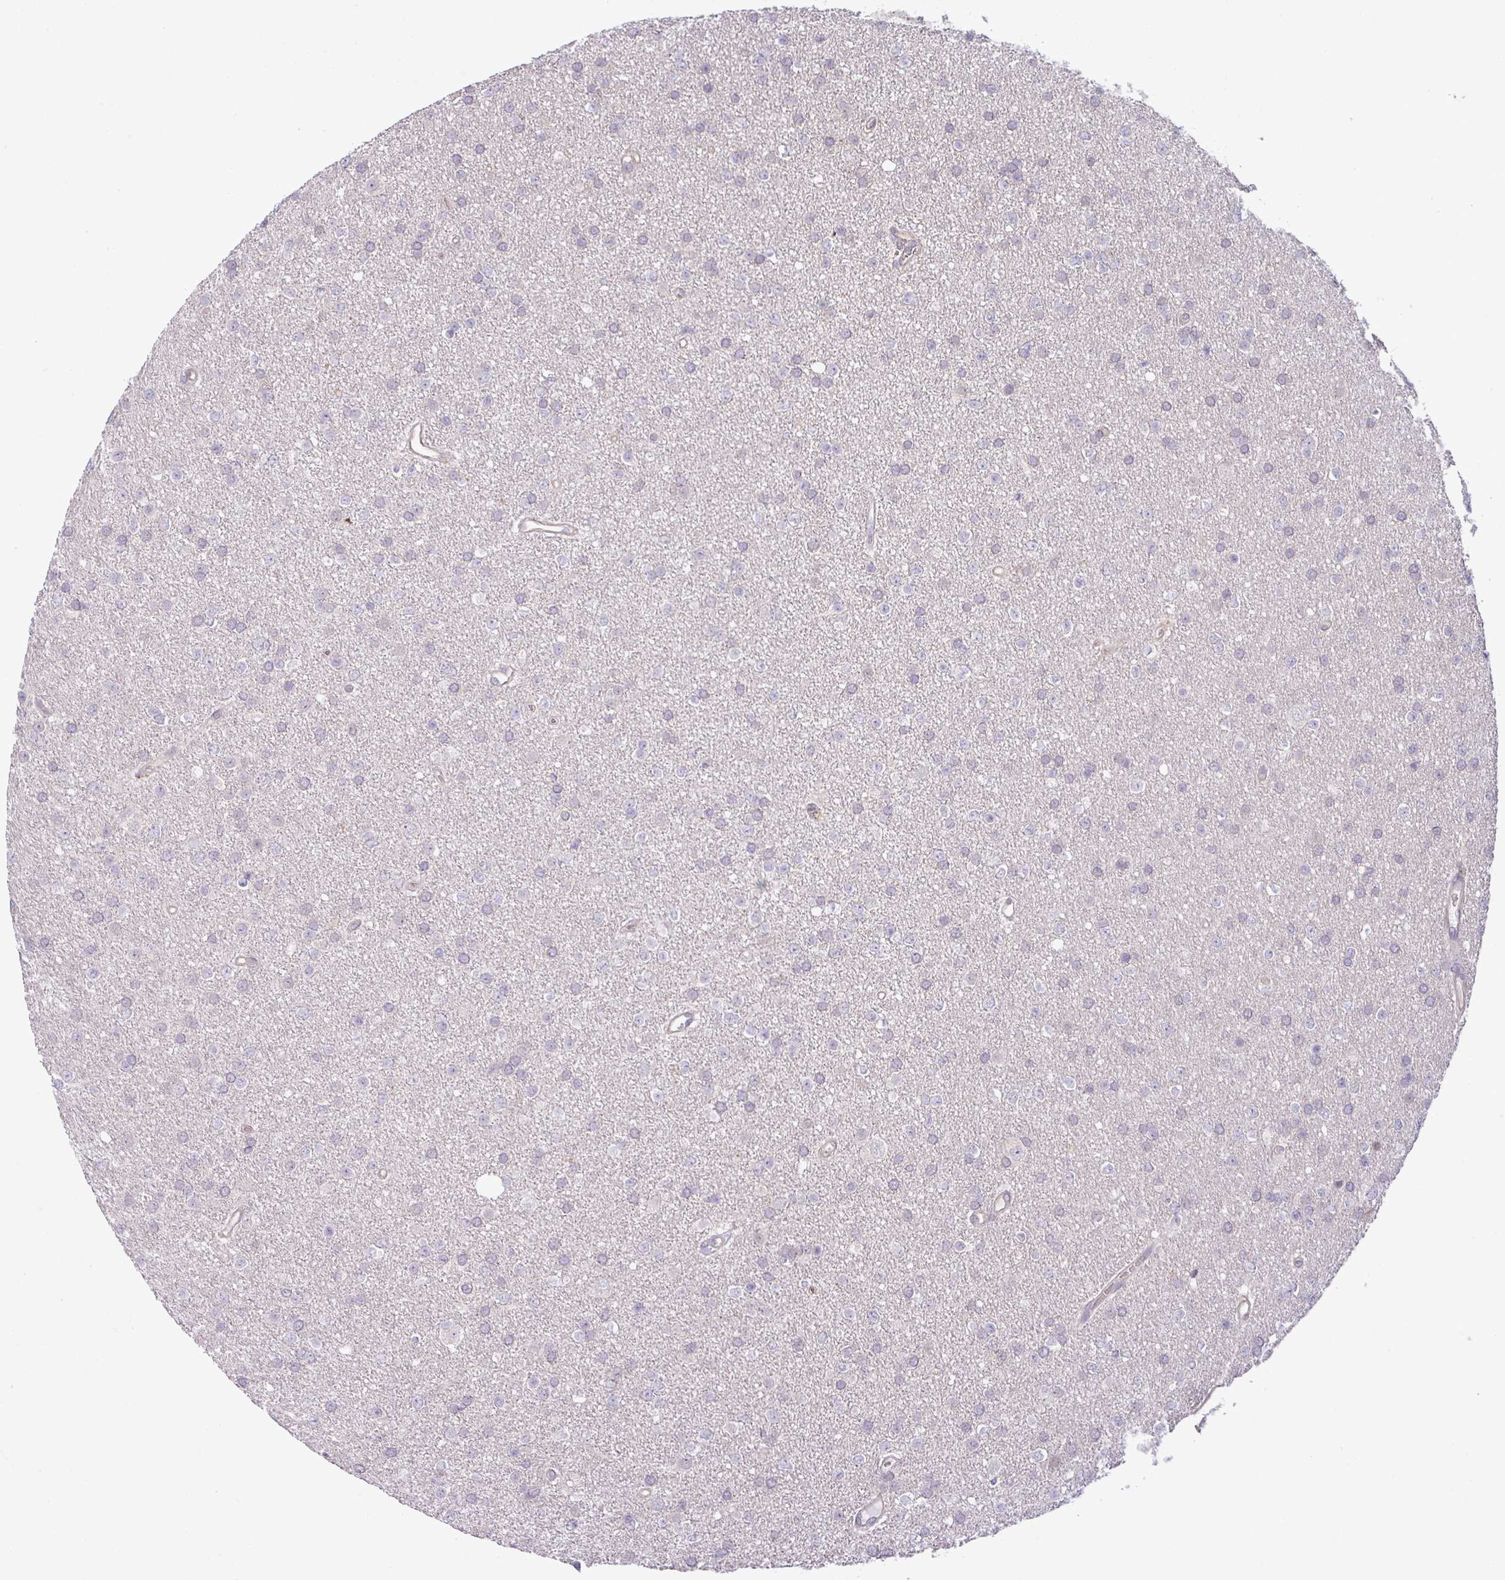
{"staining": {"intensity": "negative", "quantity": "none", "location": "none"}, "tissue": "glioma", "cell_type": "Tumor cells", "image_type": "cancer", "snomed": [{"axis": "morphology", "description": "Glioma, malignant, Low grade"}, {"axis": "topography", "description": "Brain"}], "caption": "This is an IHC micrograph of human malignant glioma (low-grade). There is no positivity in tumor cells.", "gene": "CCDC144A", "patient": {"sex": "female", "age": 34}}